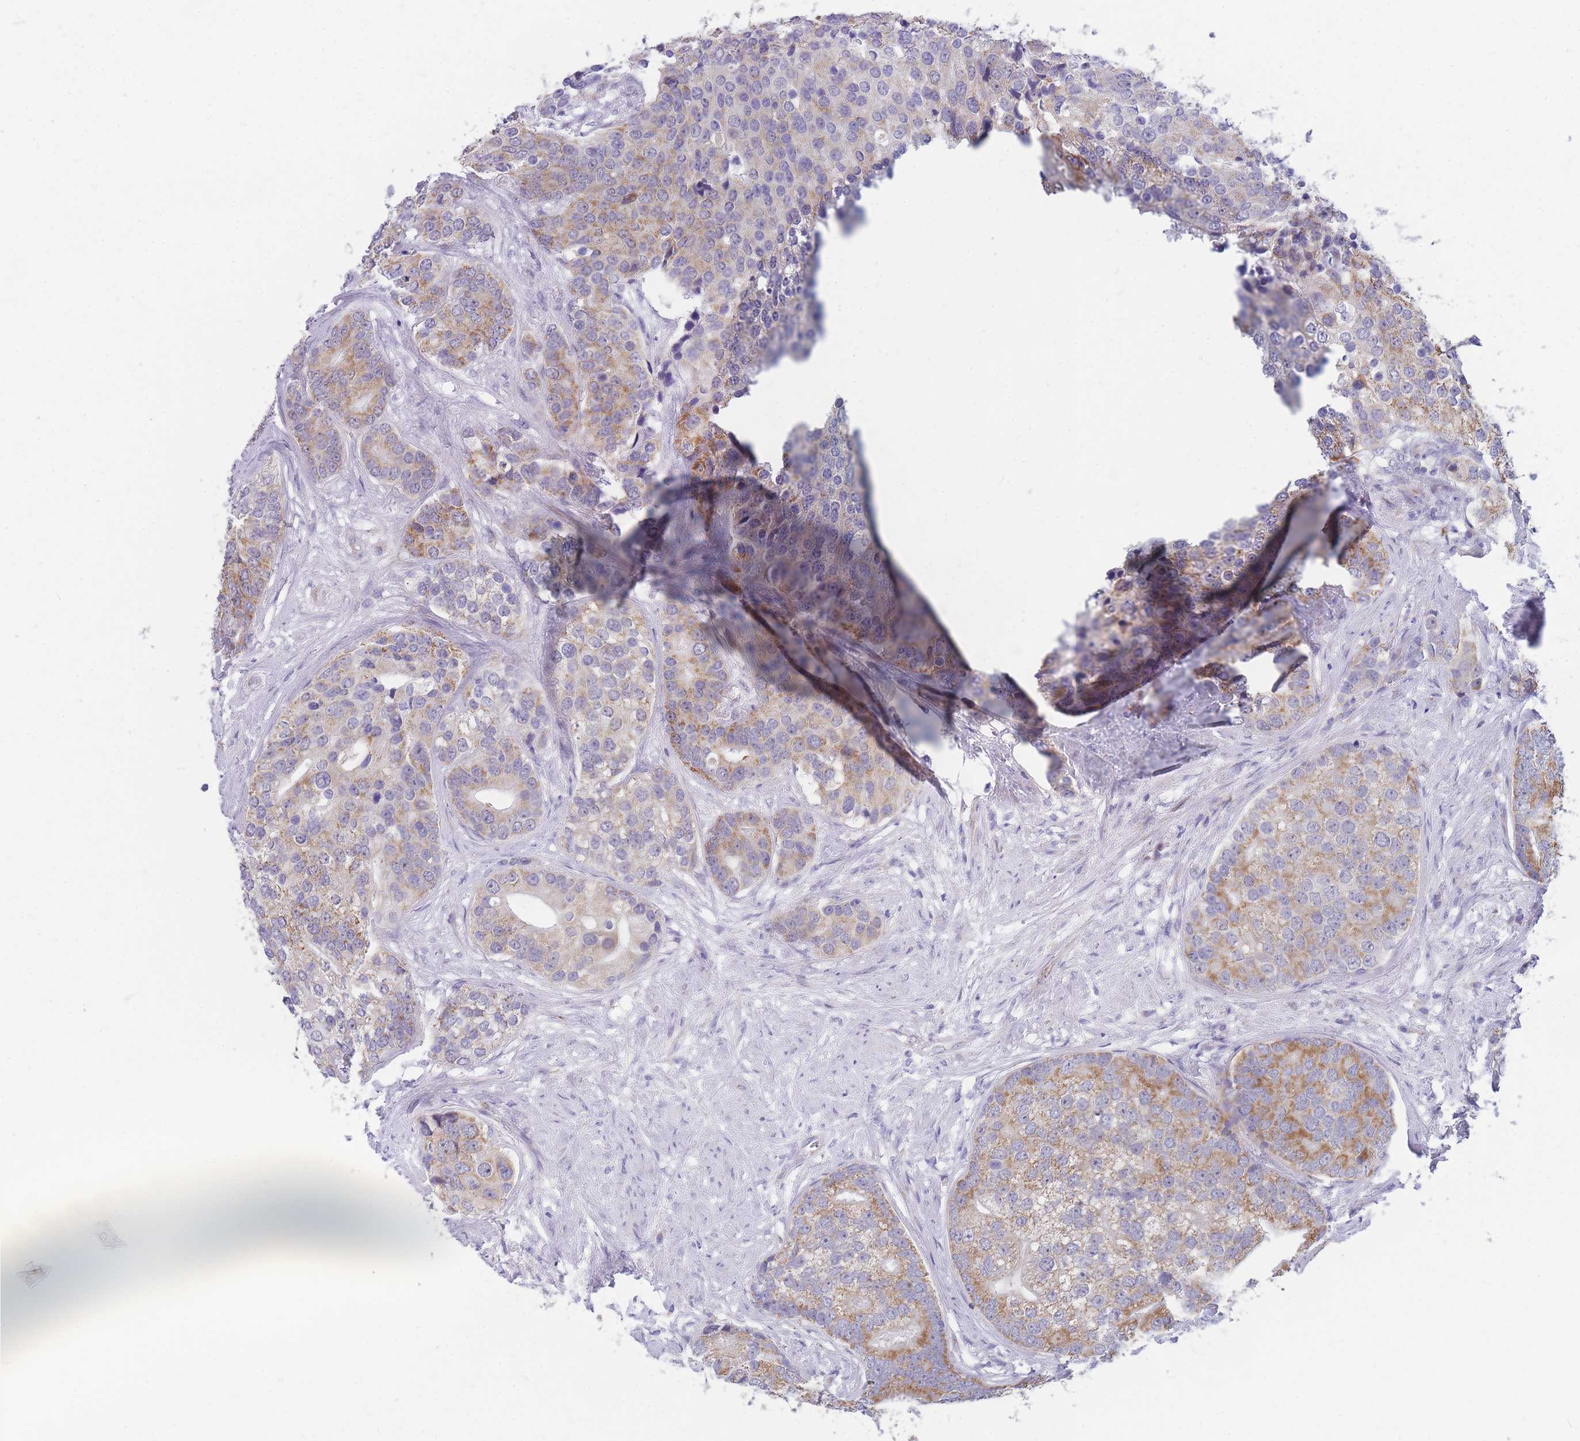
{"staining": {"intensity": "moderate", "quantity": "<25%", "location": "cytoplasmic/membranous"}, "tissue": "prostate cancer", "cell_type": "Tumor cells", "image_type": "cancer", "snomed": [{"axis": "morphology", "description": "Adenocarcinoma, High grade"}, {"axis": "topography", "description": "Prostate"}], "caption": "Immunohistochemical staining of prostate cancer (high-grade adenocarcinoma) reveals low levels of moderate cytoplasmic/membranous staining in about <25% of tumor cells. Nuclei are stained in blue.", "gene": "DDX49", "patient": {"sex": "male", "age": 62}}